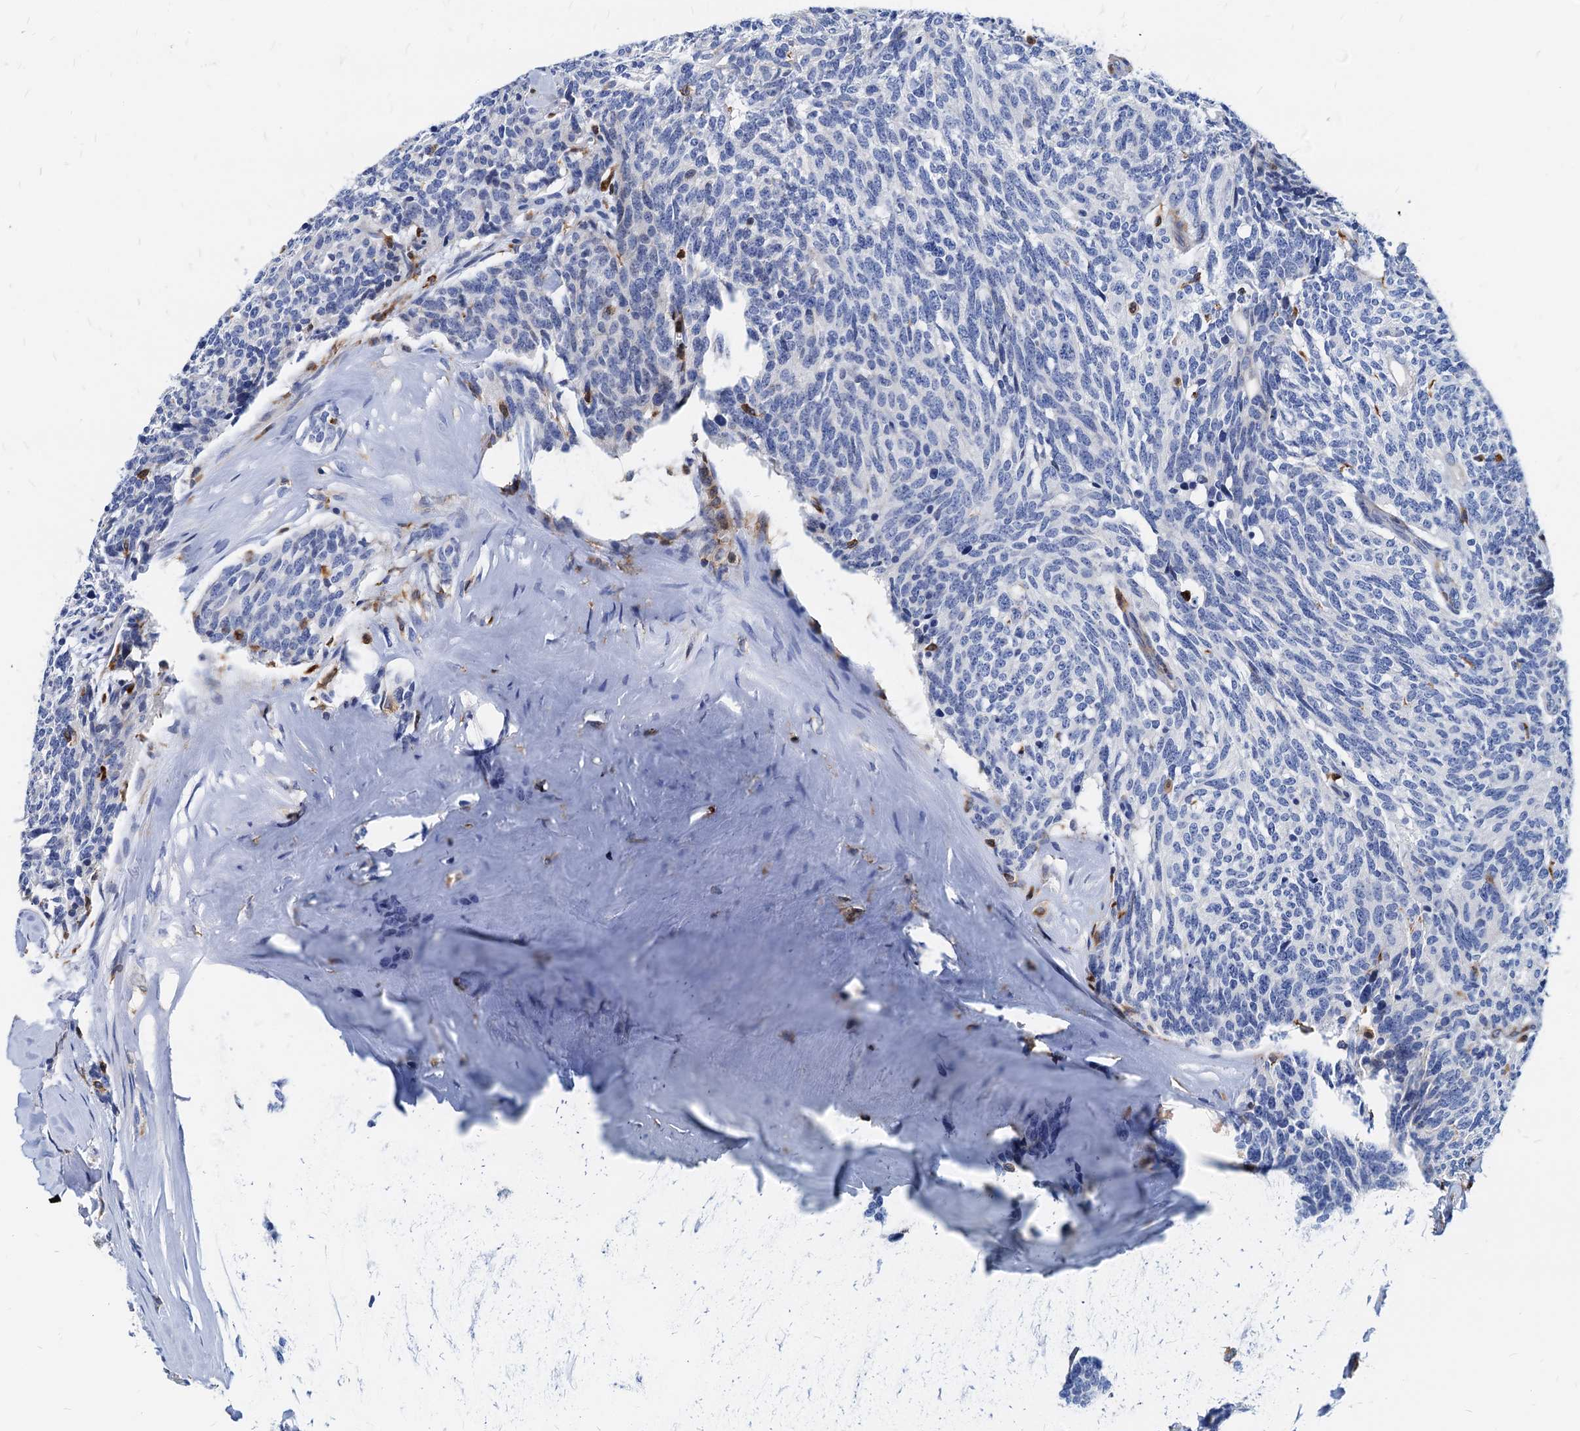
{"staining": {"intensity": "negative", "quantity": "none", "location": "none"}, "tissue": "carcinoid", "cell_type": "Tumor cells", "image_type": "cancer", "snomed": [{"axis": "morphology", "description": "Carcinoid, malignant, NOS"}, {"axis": "topography", "description": "Lung"}], "caption": "Tumor cells show no significant staining in carcinoid (malignant). (DAB immunohistochemistry (IHC), high magnification).", "gene": "LCP2", "patient": {"sex": "female", "age": 46}}